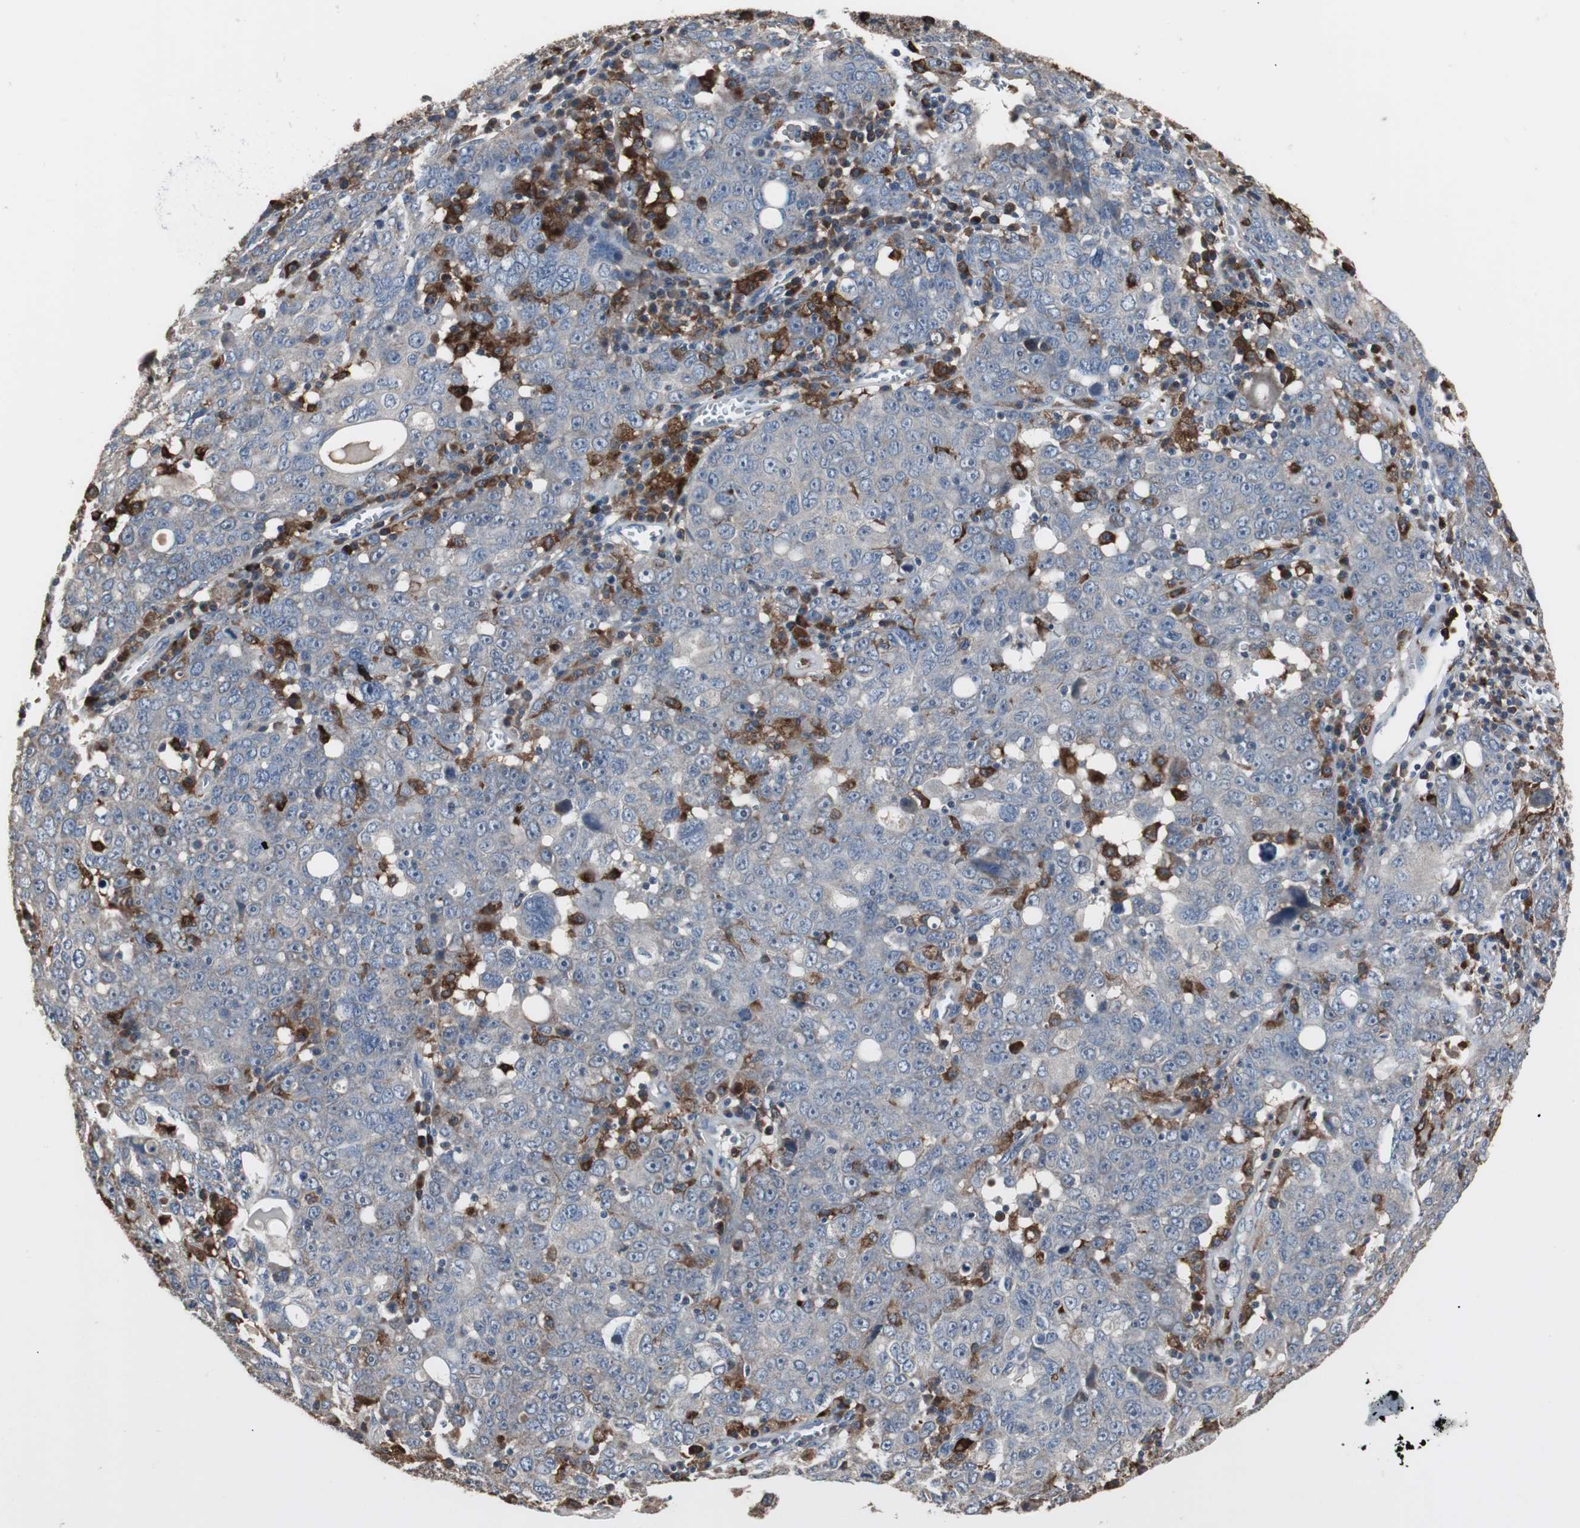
{"staining": {"intensity": "negative", "quantity": "none", "location": "none"}, "tissue": "ovarian cancer", "cell_type": "Tumor cells", "image_type": "cancer", "snomed": [{"axis": "morphology", "description": "Carcinoma, endometroid"}, {"axis": "topography", "description": "Ovary"}], "caption": "Immunohistochemistry (IHC) of human endometroid carcinoma (ovarian) reveals no positivity in tumor cells. (DAB (3,3'-diaminobenzidine) IHC visualized using brightfield microscopy, high magnification).", "gene": "NCF2", "patient": {"sex": "female", "age": 62}}